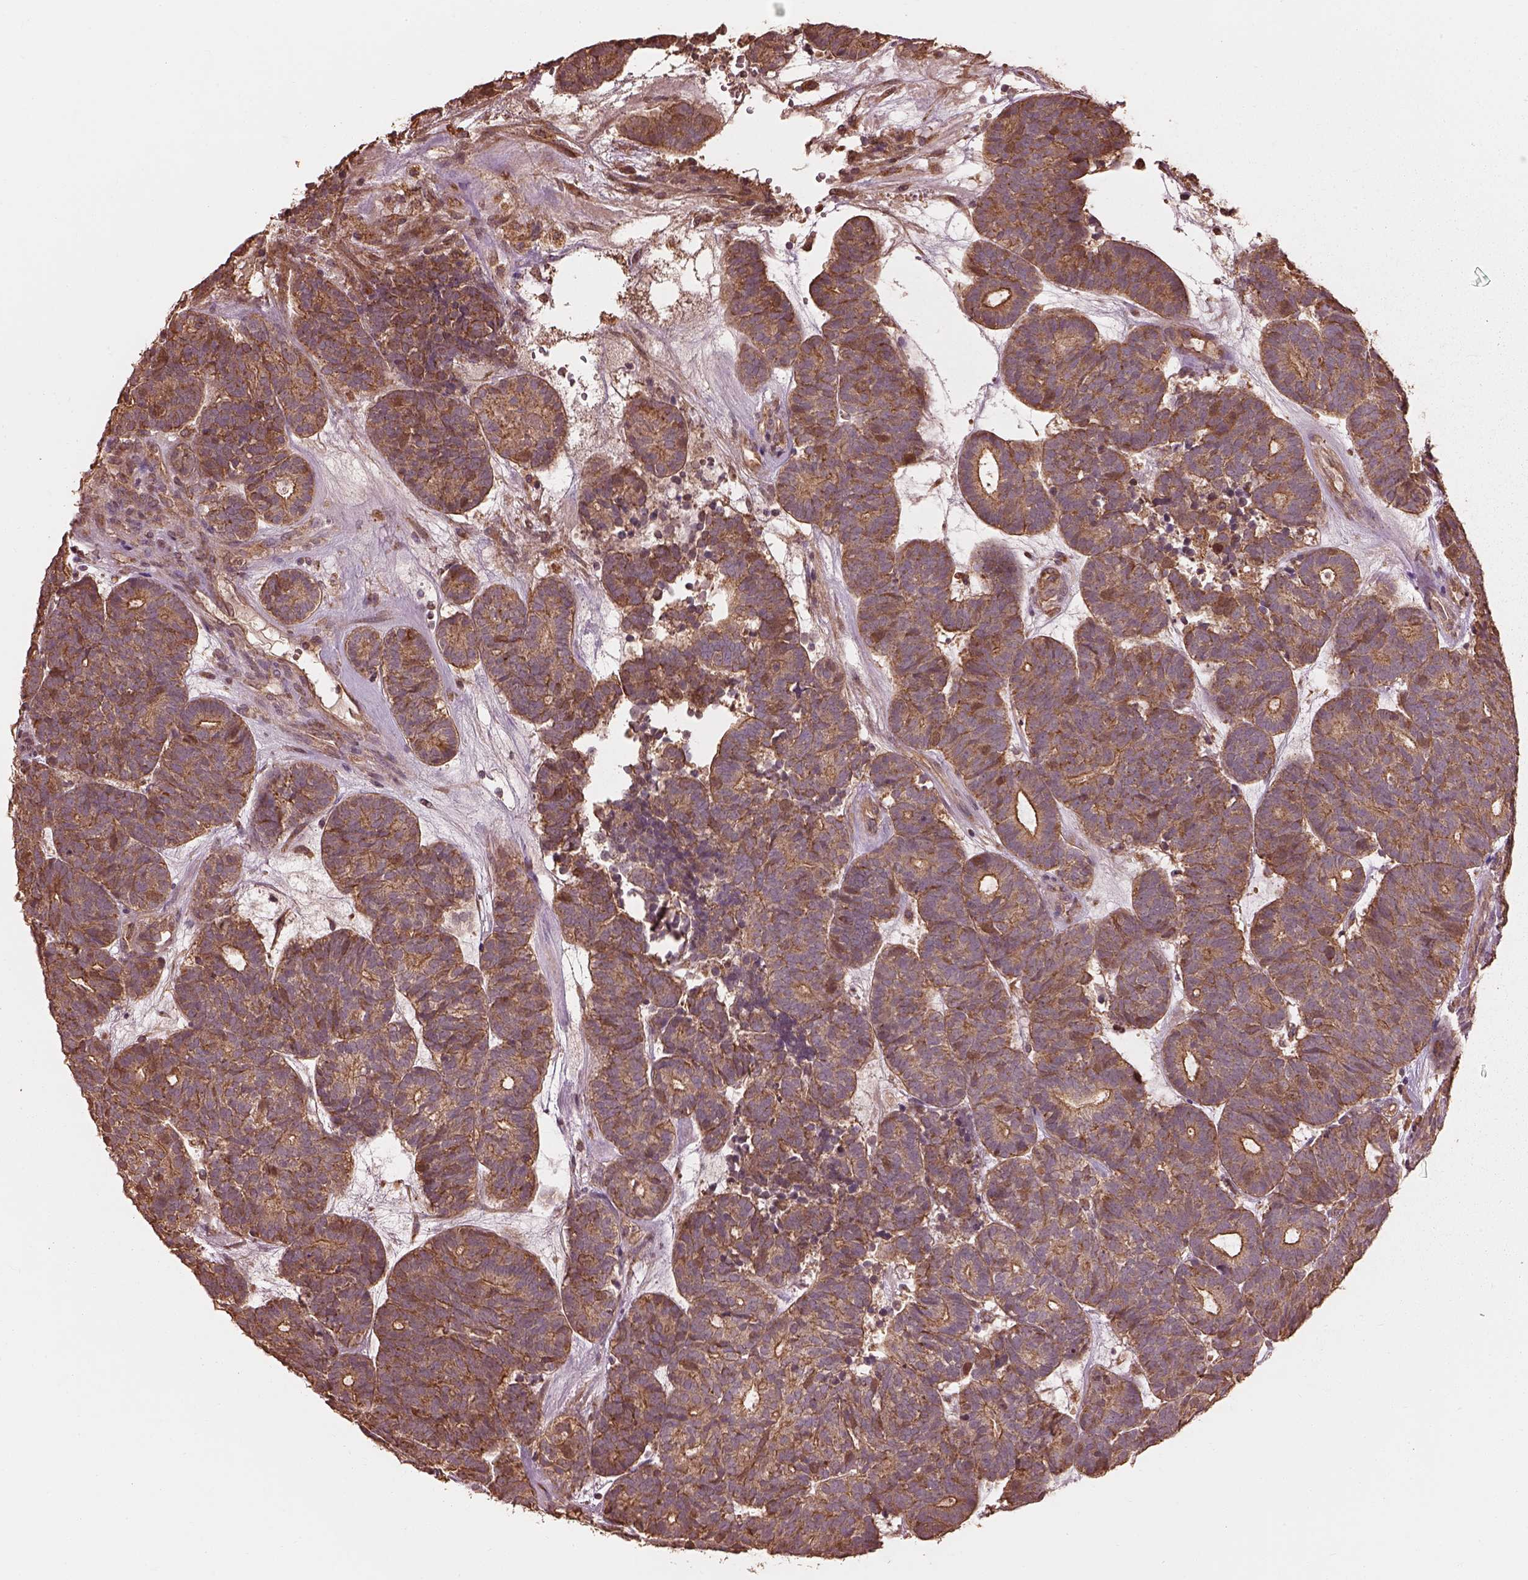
{"staining": {"intensity": "moderate", "quantity": ">75%", "location": "cytoplasmic/membranous"}, "tissue": "head and neck cancer", "cell_type": "Tumor cells", "image_type": "cancer", "snomed": [{"axis": "morphology", "description": "Adenocarcinoma, NOS"}, {"axis": "topography", "description": "Head-Neck"}], "caption": "Immunohistochemistry histopathology image of neoplastic tissue: human adenocarcinoma (head and neck) stained using IHC reveals medium levels of moderate protein expression localized specifically in the cytoplasmic/membranous of tumor cells, appearing as a cytoplasmic/membranous brown color.", "gene": "METTL4", "patient": {"sex": "female", "age": 81}}